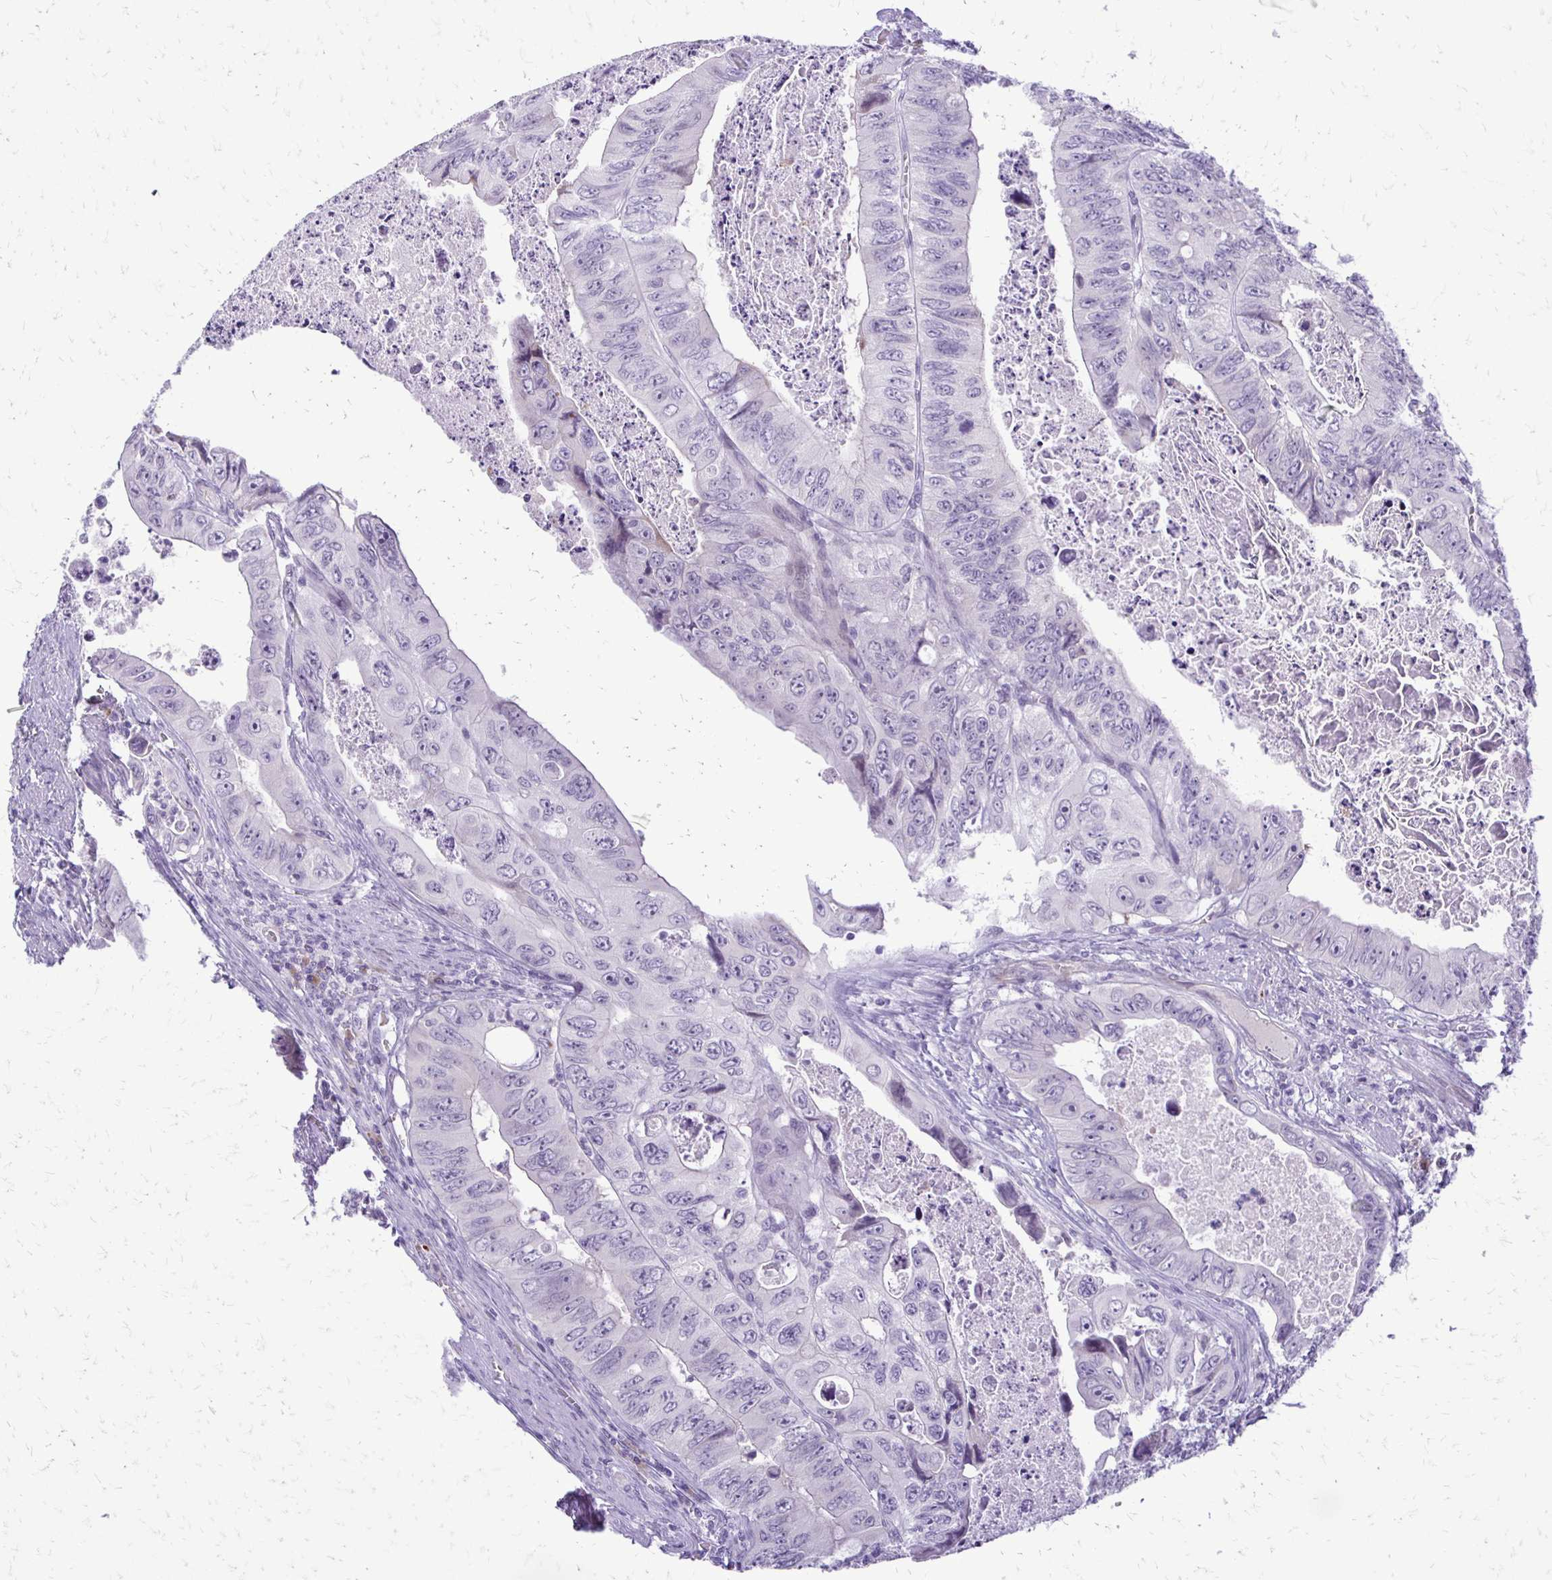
{"staining": {"intensity": "negative", "quantity": "none", "location": "none"}, "tissue": "colorectal cancer", "cell_type": "Tumor cells", "image_type": "cancer", "snomed": [{"axis": "morphology", "description": "Adenocarcinoma, NOS"}, {"axis": "topography", "description": "Colon"}], "caption": "There is no significant expression in tumor cells of colorectal cancer (adenocarcinoma).", "gene": "EPYC", "patient": {"sex": "female", "age": 84}}